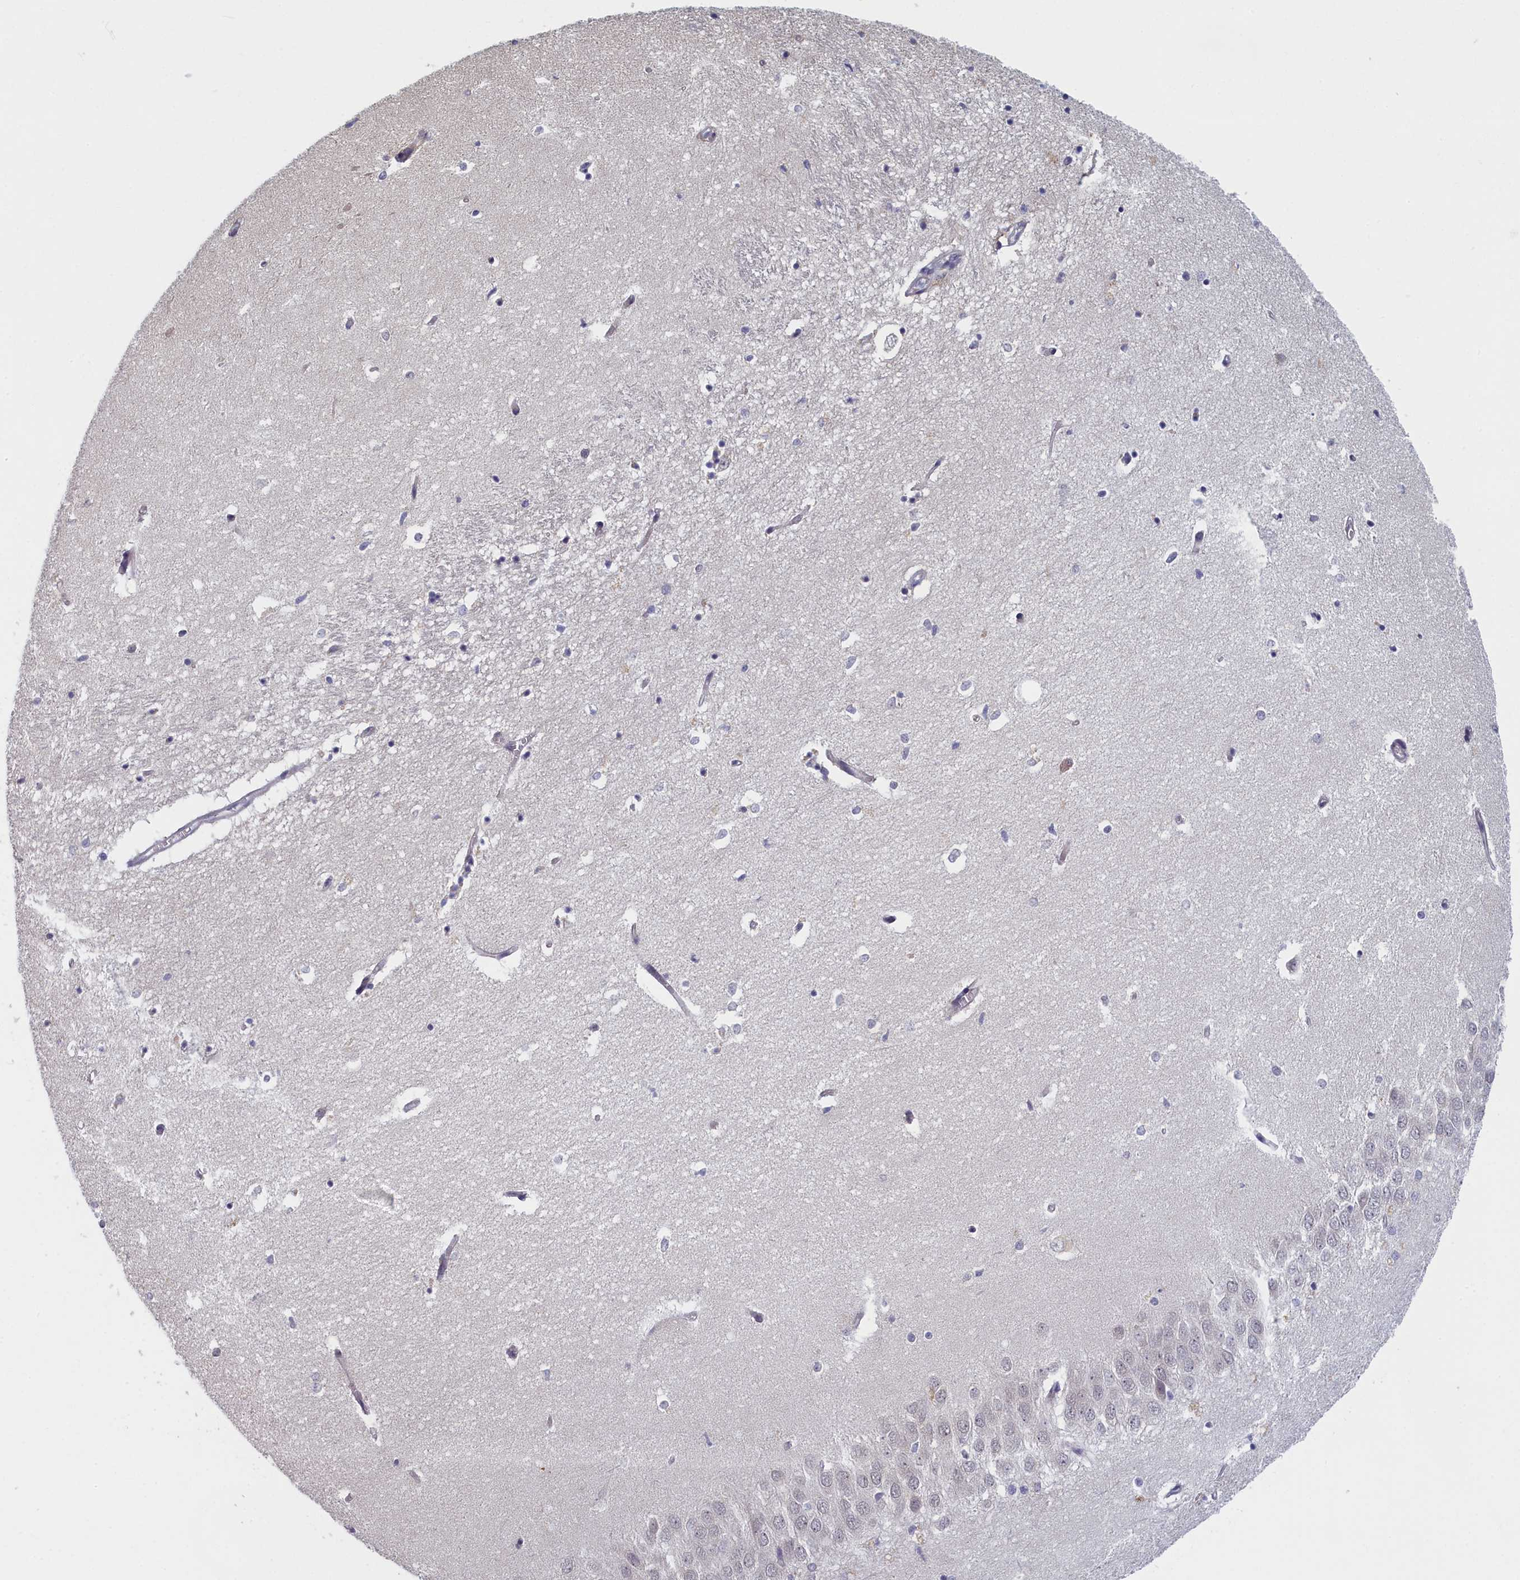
{"staining": {"intensity": "negative", "quantity": "none", "location": "none"}, "tissue": "hippocampus", "cell_type": "Glial cells", "image_type": "normal", "snomed": [{"axis": "morphology", "description": "Normal tissue, NOS"}, {"axis": "topography", "description": "Hippocampus"}], "caption": "A high-resolution photomicrograph shows immunohistochemistry (IHC) staining of normal hippocampus, which exhibits no significant expression in glial cells.", "gene": "DNAJC17", "patient": {"sex": "female", "age": 64}}